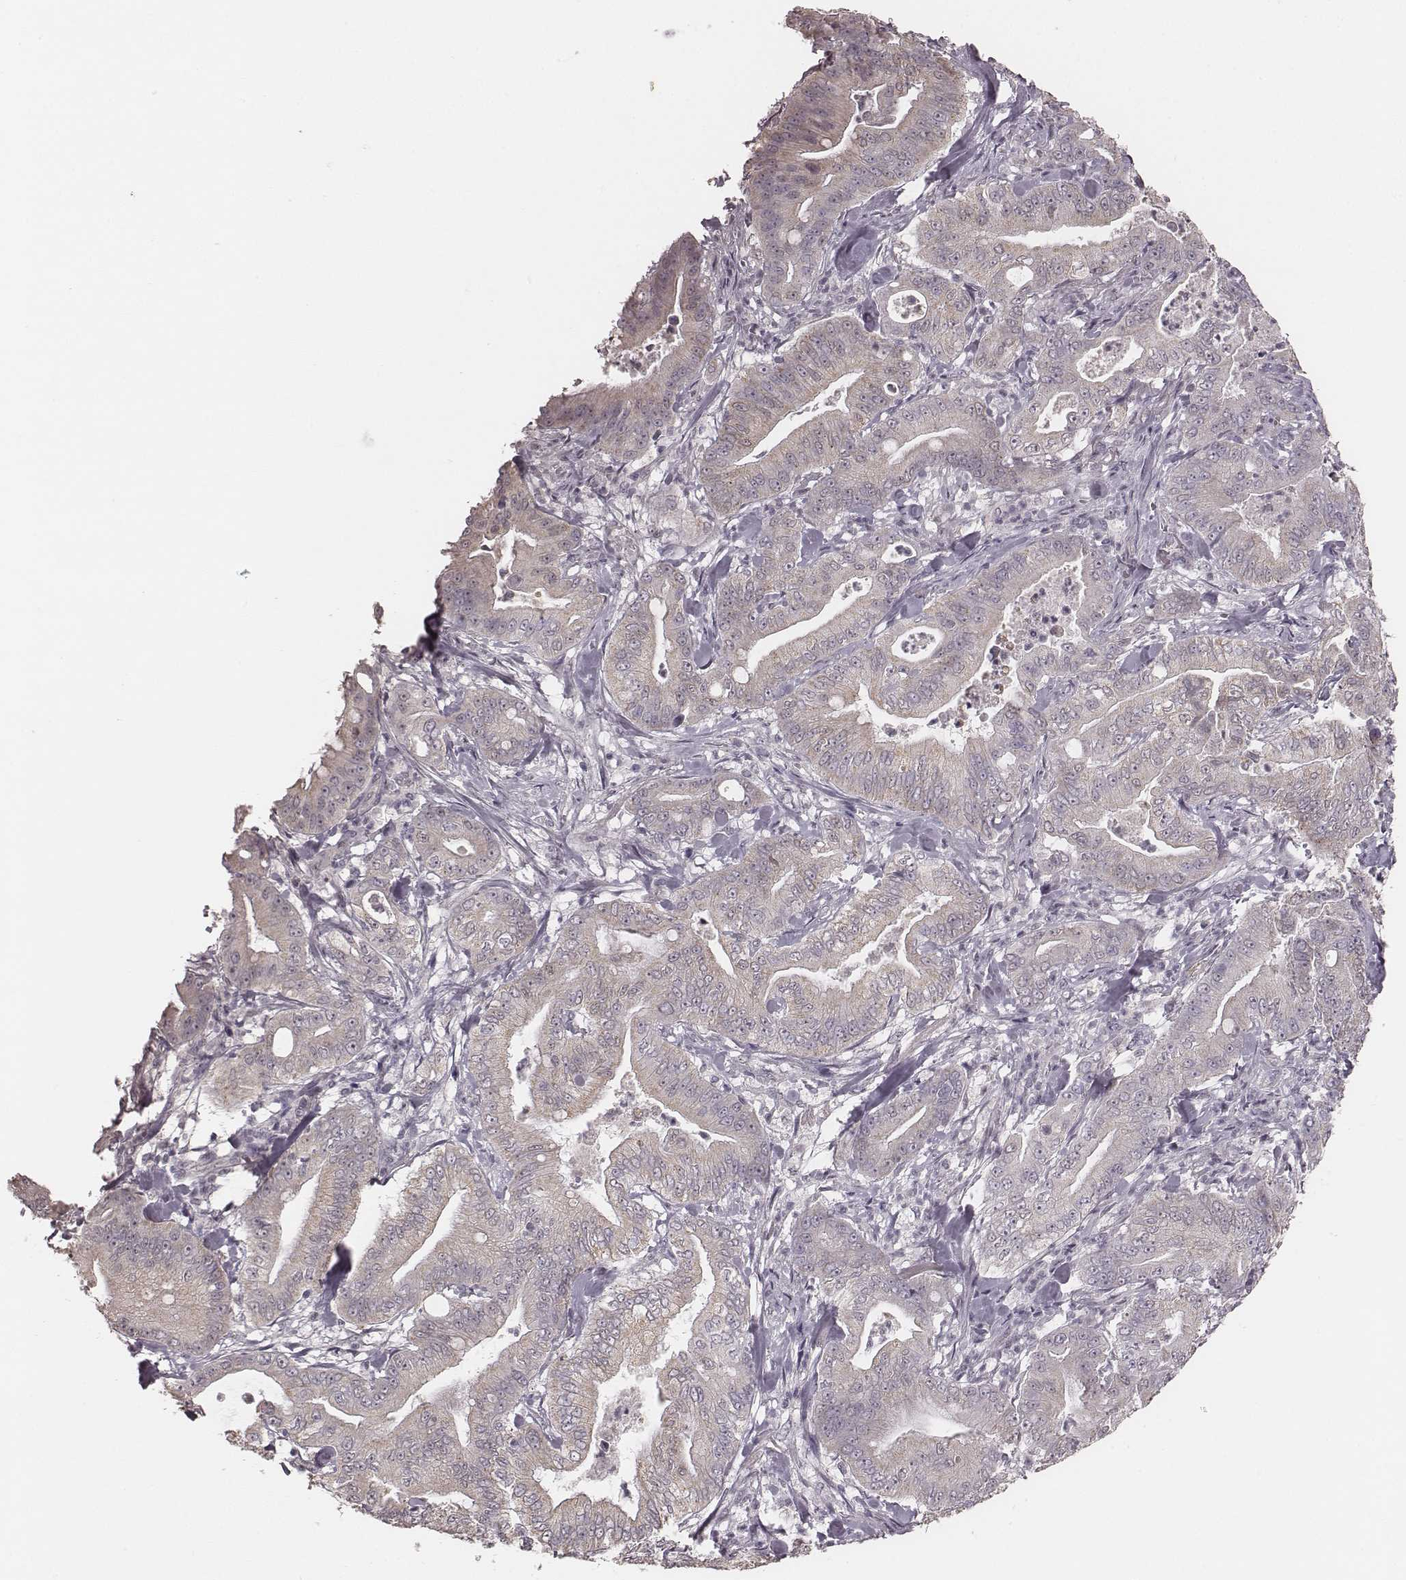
{"staining": {"intensity": "negative", "quantity": "none", "location": "none"}, "tissue": "pancreatic cancer", "cell_type": "Tumor cells", "image_type": "cancer", "snomed": [{"axis": "morphology", "description": "Adenocarcinoma, NOS"}, {"axis": "topography", "description": "Pancreas"}], "caption": "DAB (3,3'-diaminobenzidine) immunohistochemical staining of human pancreatic cancer (adenocarcinoma) reveals no significant positivity in tumor cells.", "gene": "SLC7A4", "patient": {"sex": "male", "age": 71}}